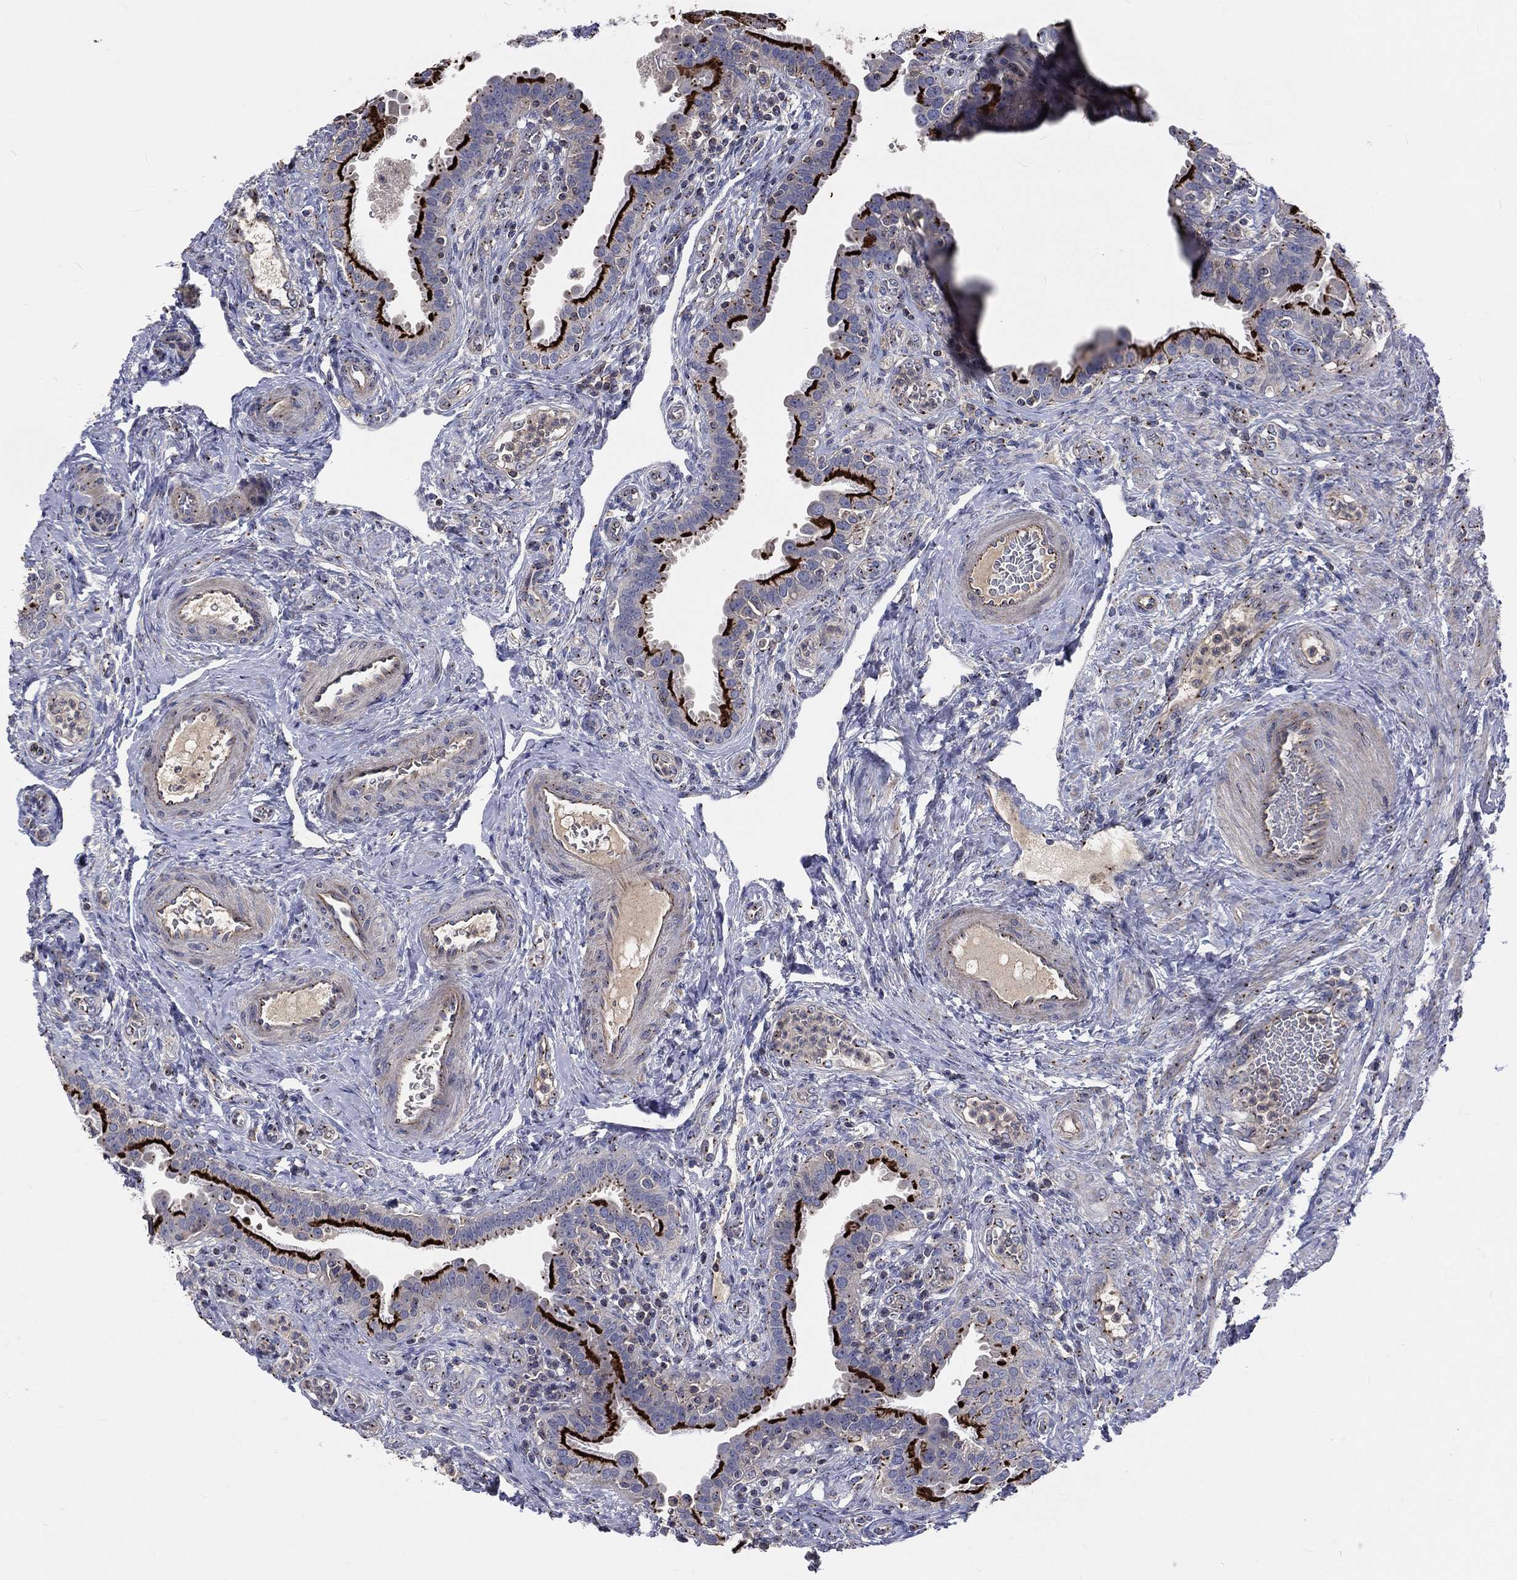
{"staining": {"intensity": "strong", "quantity": "25%-75%", "location": "cytoplasmic/membranous"}, "tissue": "fallopian tube", "cell_type": "Glandular cells", "image_type": "normal", "snomed": [{"axis": "morphology", "description": "Normal tissue, NOS"}, {"axis": "topography", "description": "Fallopian tube"}], "caption": "Brown immunohistochemical staining in benign fallopian tube reveals strong cytoplasmic/membranous staining in approximately 25%-75% of glandular cells.", "gene": "CROCC", "patient": {"sex": "female", "age": 41}}